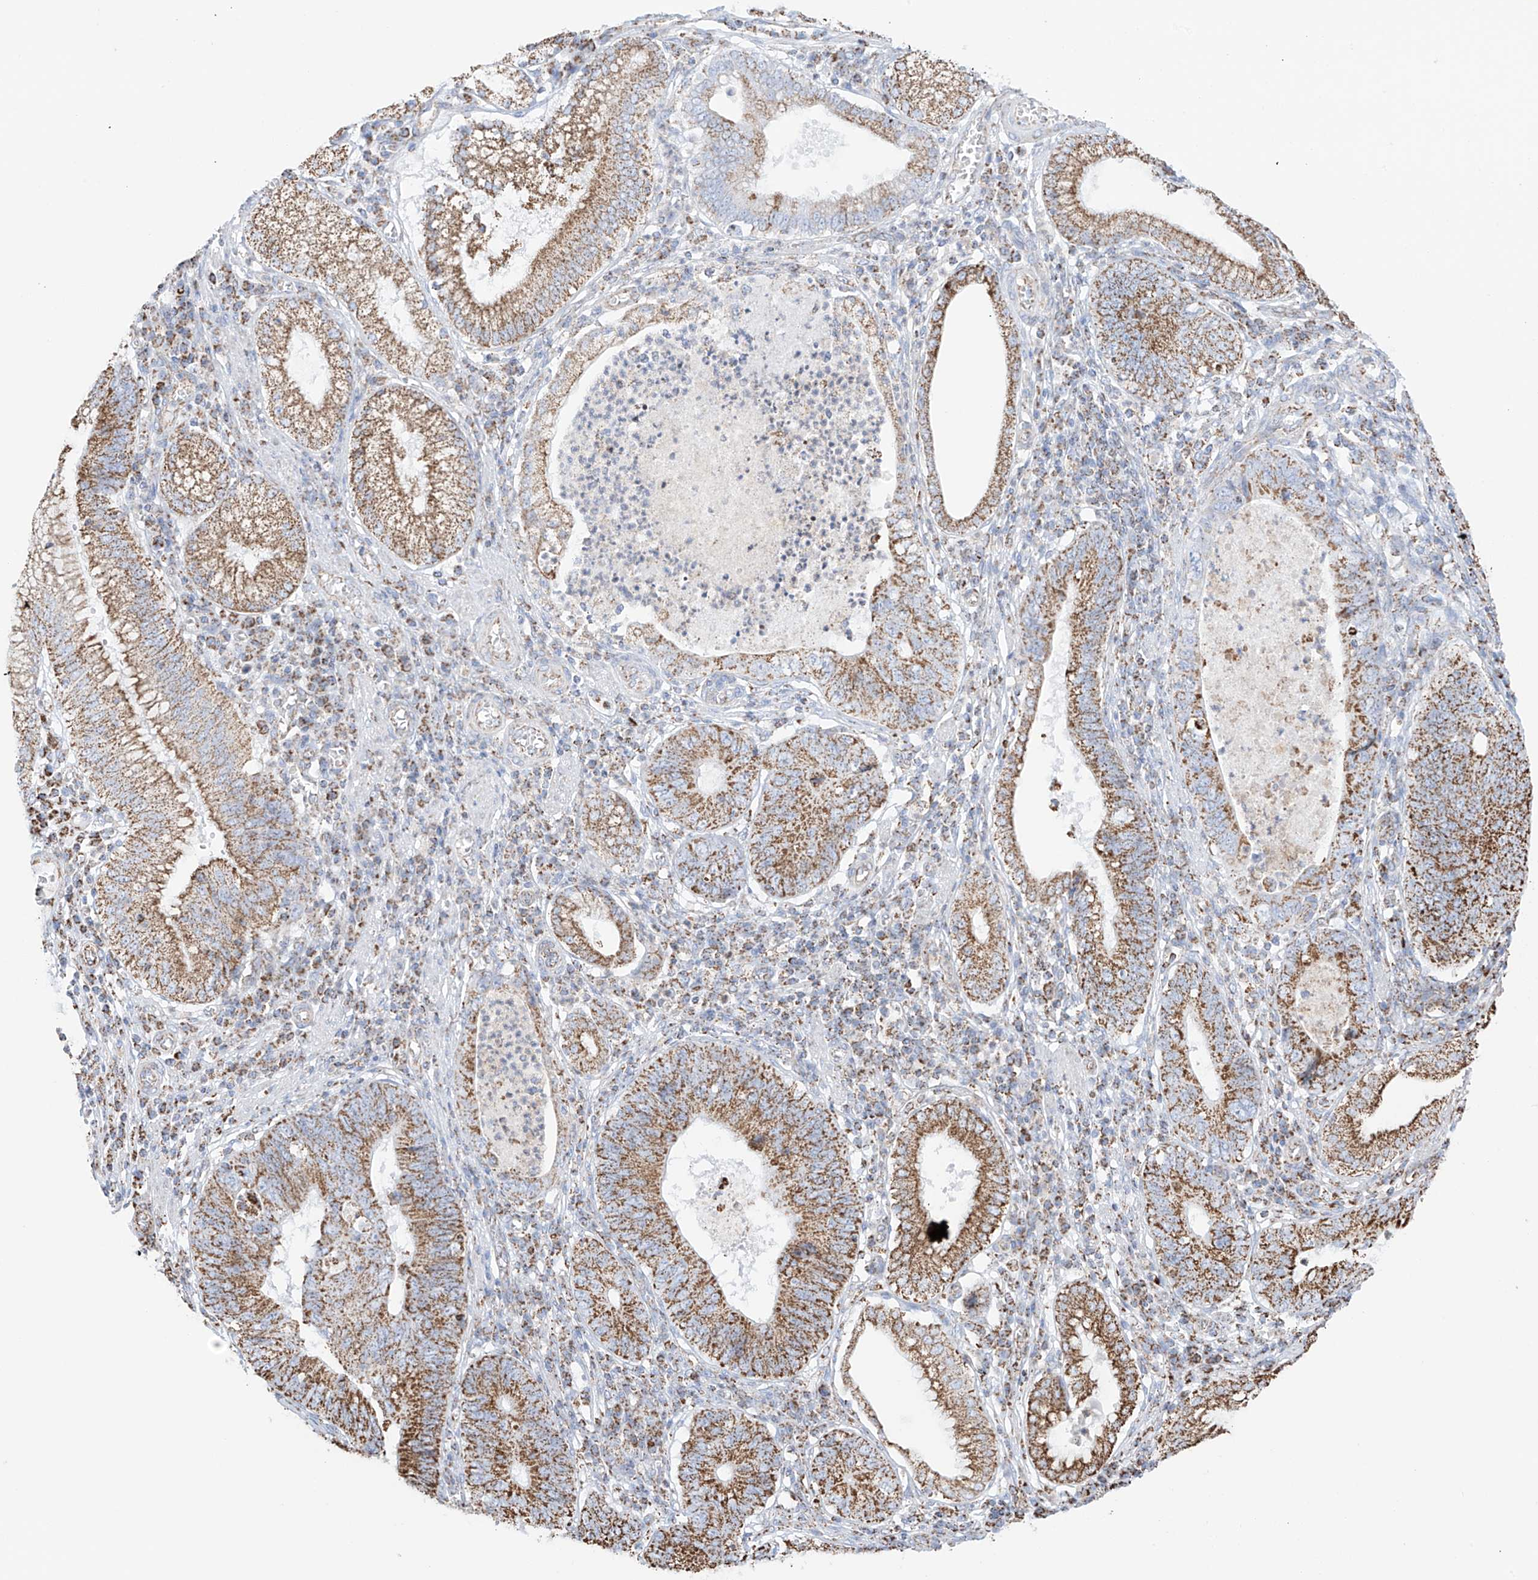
{"staining": {"intensity": "moderate", "quantity": ">75%", "location": "cytoplasmic/membranous"}, "tissue": "stomach cancer", "cell_type": "Tumor cells", "image_type": "cancer", "snomed": [{"axis": "morphology", "description": "Adenocarcinoma, NOS"}, {"axis": "topography", "description": "Stomach"}], "caption": "A high-resolution image shows IHC staining of stomach cancer (adenocarcinoma), which exhibits moderate cytoplasmic/membranous staining in about >75% of tumor cells.", "gene": "XKR3", "patient": {"sex": "male", "age": 59}}